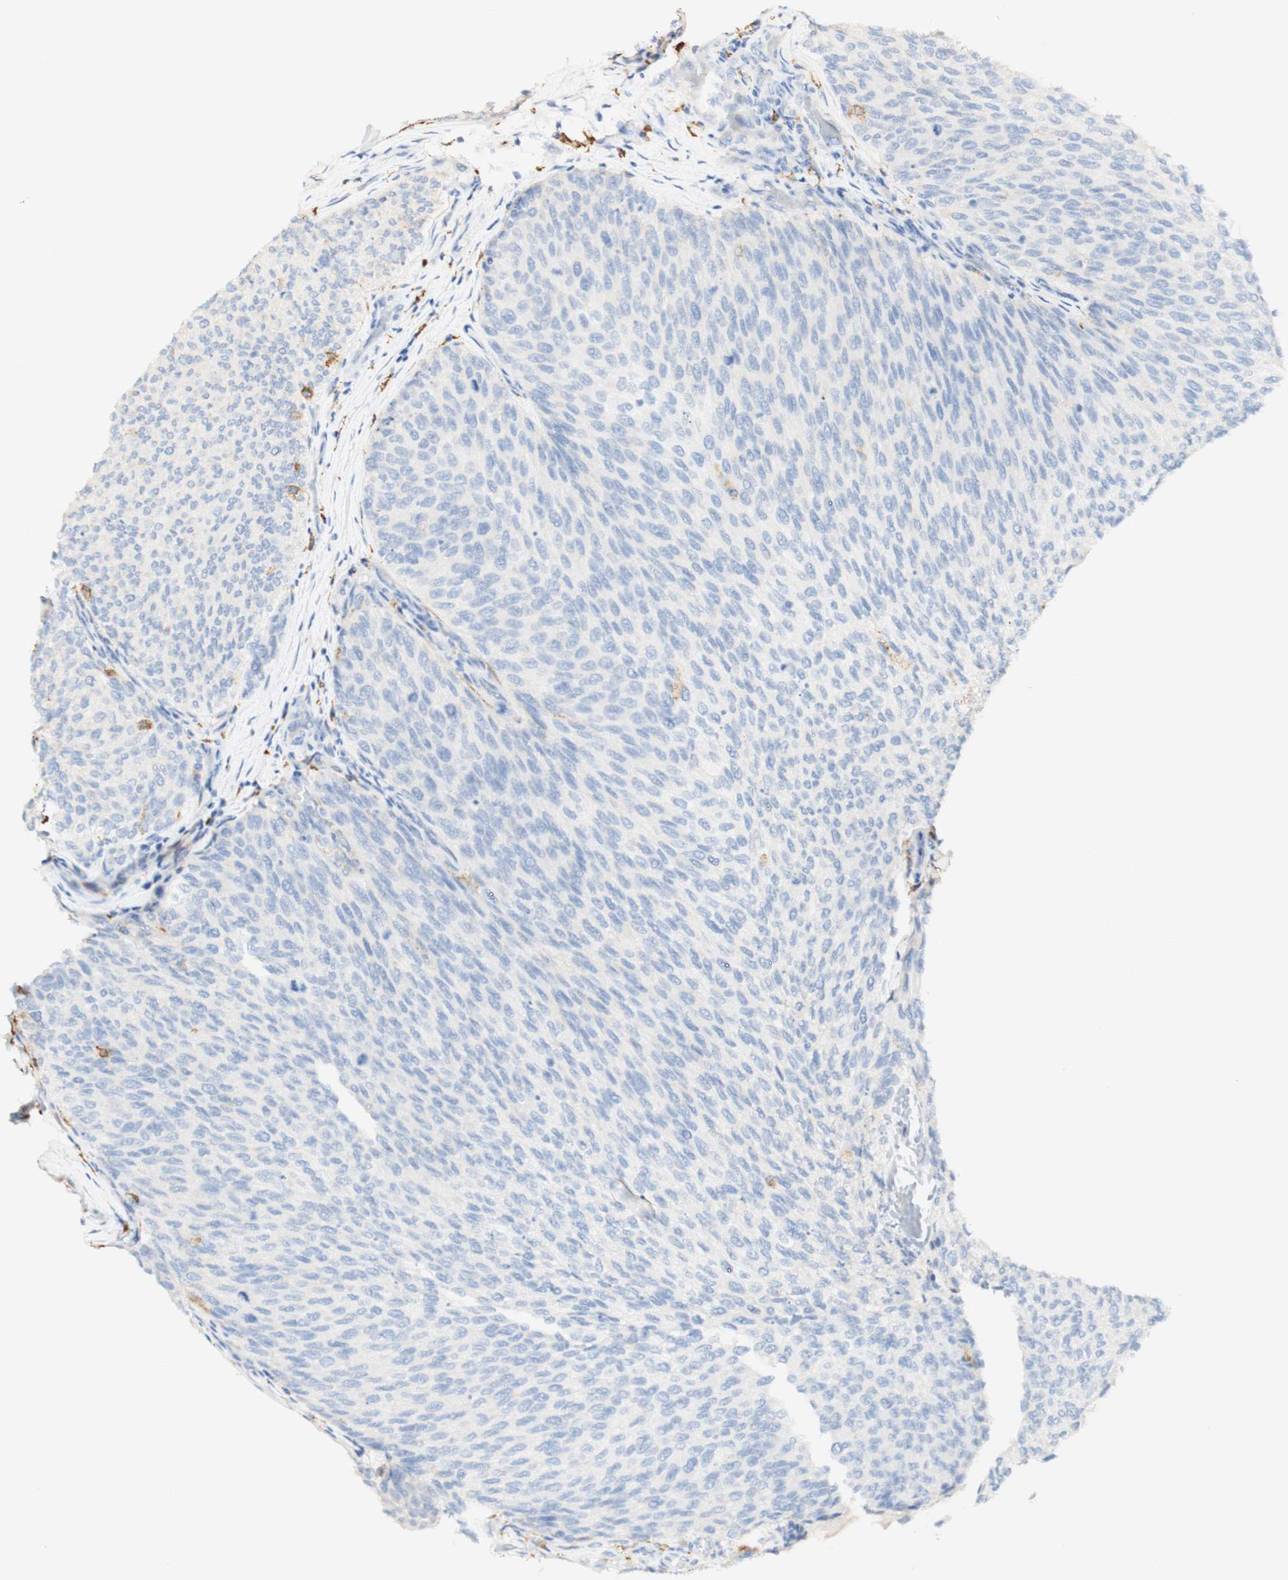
{"staining": {"intensity": "negative", "quantity": "none", "location": "none"}, "tissue": "urothelial cancer", "cell_type": "Tumor cells", "image_type": "cancer", "snomed": [{"axis": "morphology", "description": "Urothelial carcinoma, Low grade"}, {"axis": "topography", "description": "Urinary bladder"}], "caption": "This is an immunohistochemistry (IHC) micrograph of urothelial cancer. There is no positivity in tumor cells.", "gene": "FCGRT", "patient": {"sex": "female", "age": 79}}